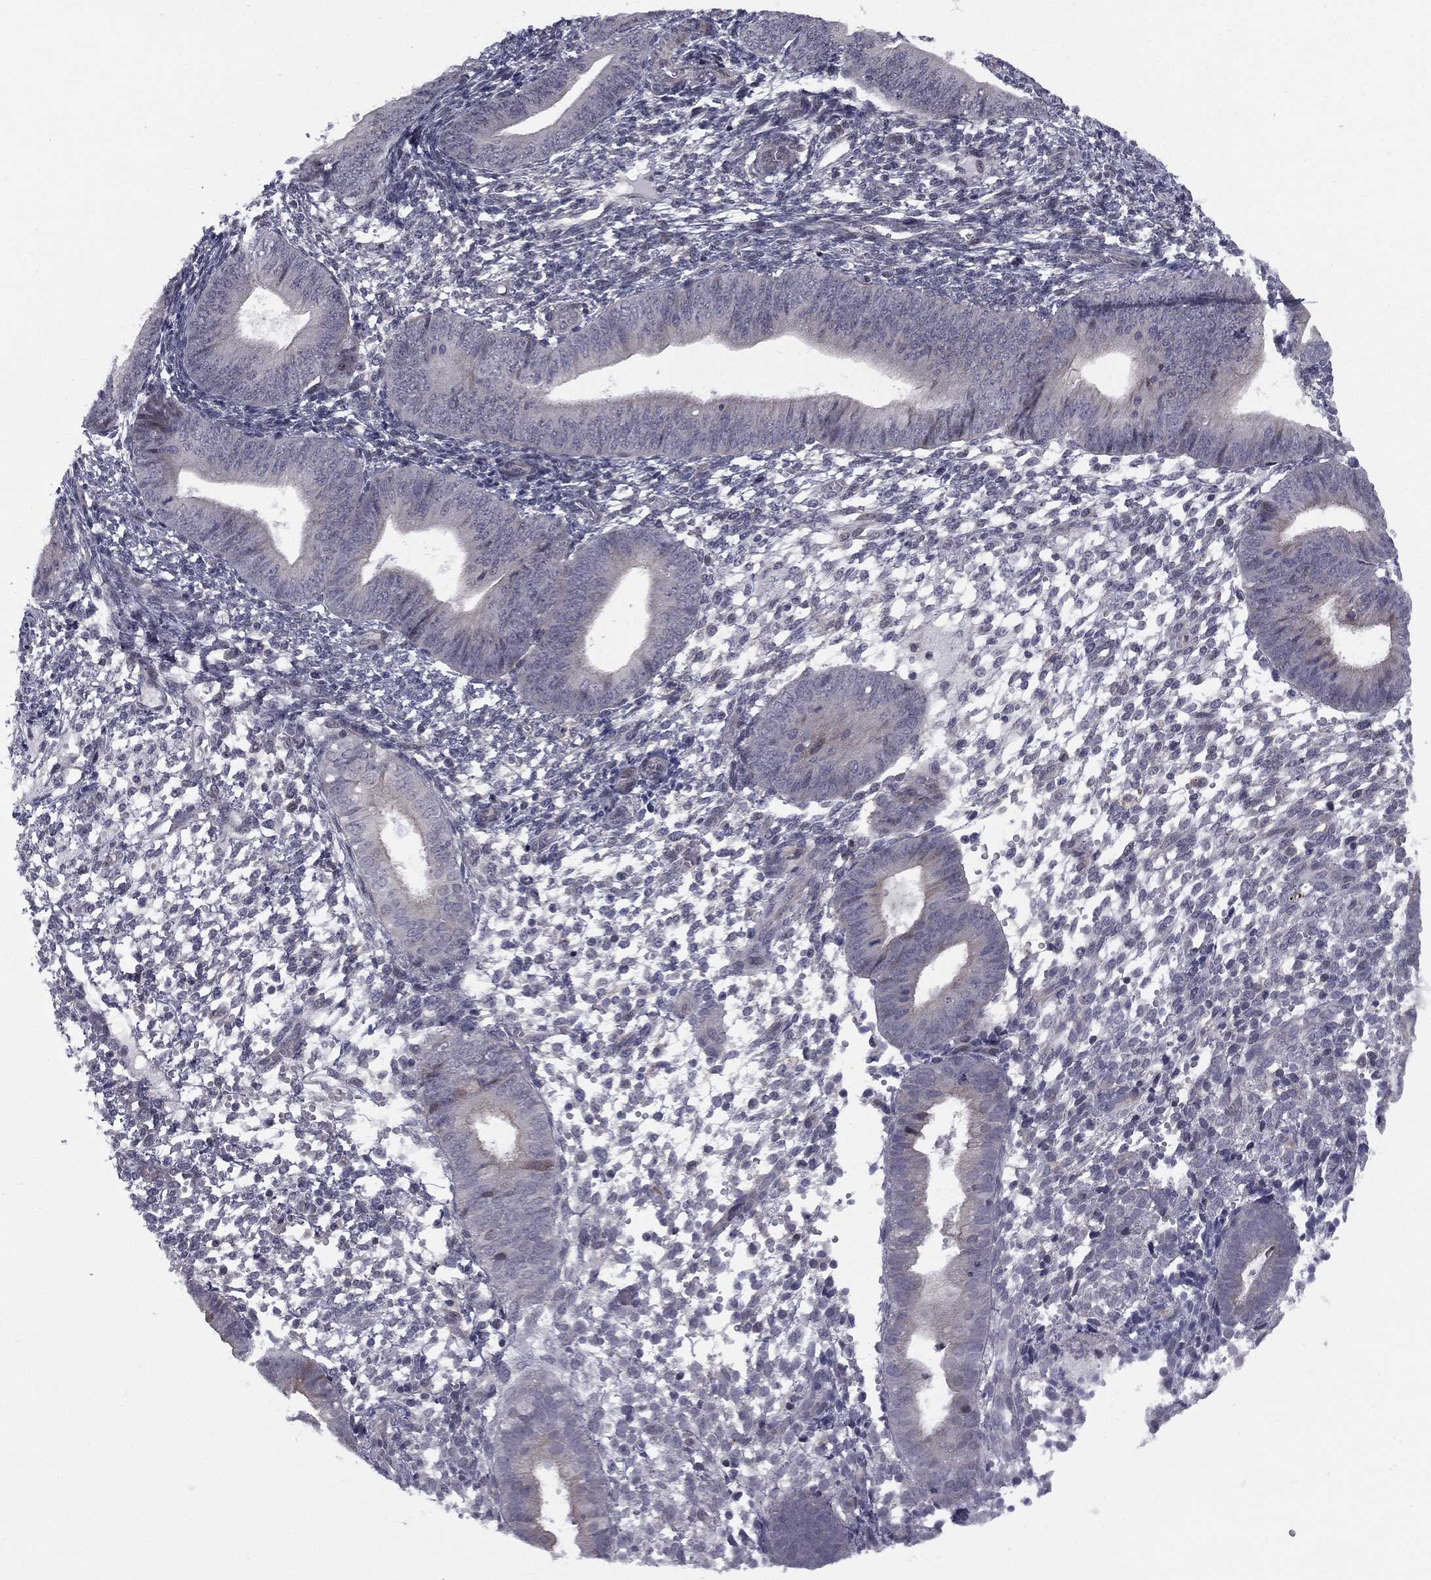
{"staining": {"intensity": "negative", "quantity": "none", "location": "none"}, "tissue": "endometrium", "cell_type": "Cells in endometrial stroma", "image_type": "normal", "snomed": [{"axis": "morphology", "description": "Normal tissue, NOS"}, {"axis": "topography", "description": "Endometrium"}], "caption": "Immunohistochemistry of unremarkable human endometrium reveals no expression in cells in endometrial stroma. Nuclei are stained in blue.", "gene": "ACTRT2", "patient": {"sex": "female", "age": 39}}